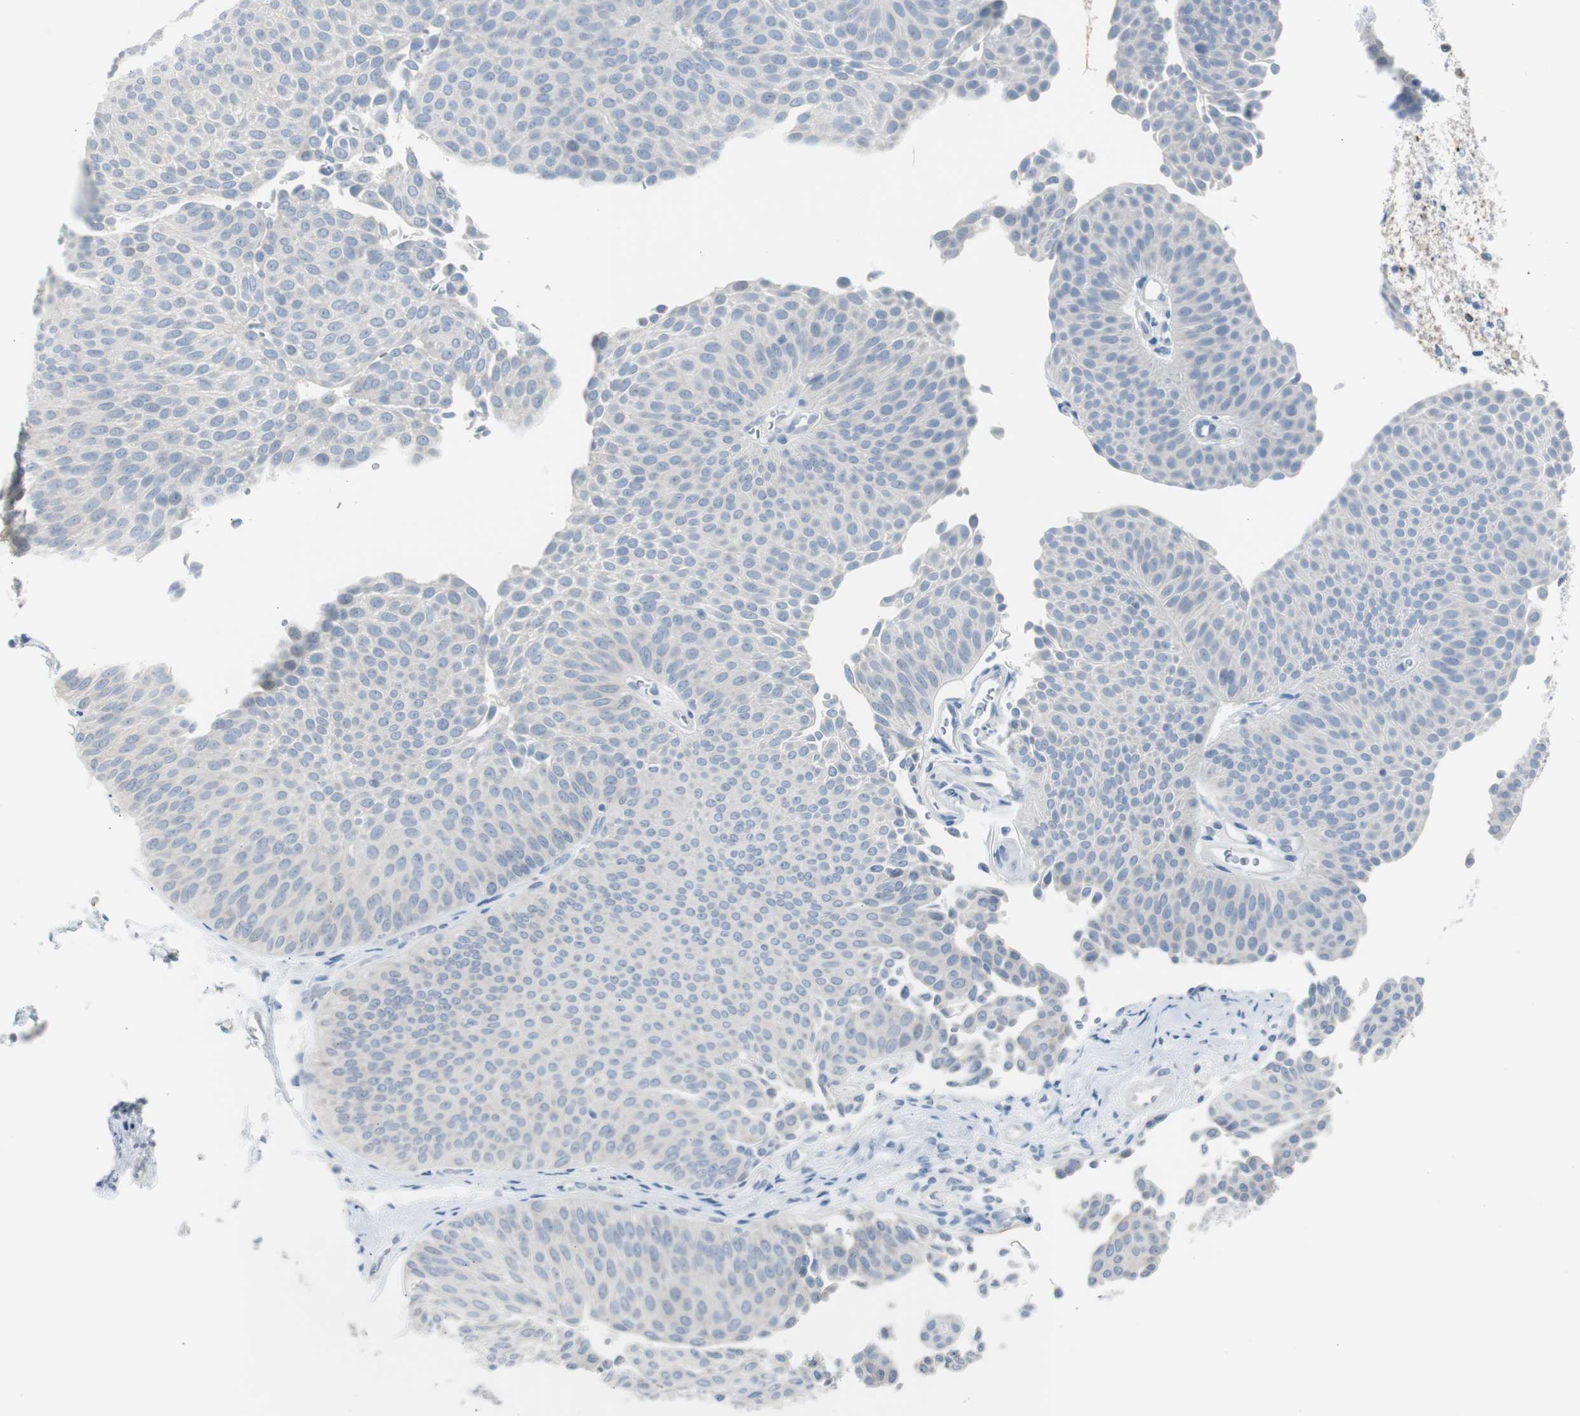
{"staining": {"intensity": "negative", "quantity": "none", "location": "none"}, "tissue": "urothelial cancer", "cell_type": "Tumor cells", "image_type": "cancer", "snomed": [{"axis": "morphology", "description": "Urothelial carcinoma, Low grade"}, {"axis": "topography", "description": "Urinary bladder"}], "caption": "The immunohistochemistry micrograph has no significant positivity in tumor cells of urothelial cancer tissue.", "gene": "S100A7", "patient": {"sex": "female", "age": 60}}